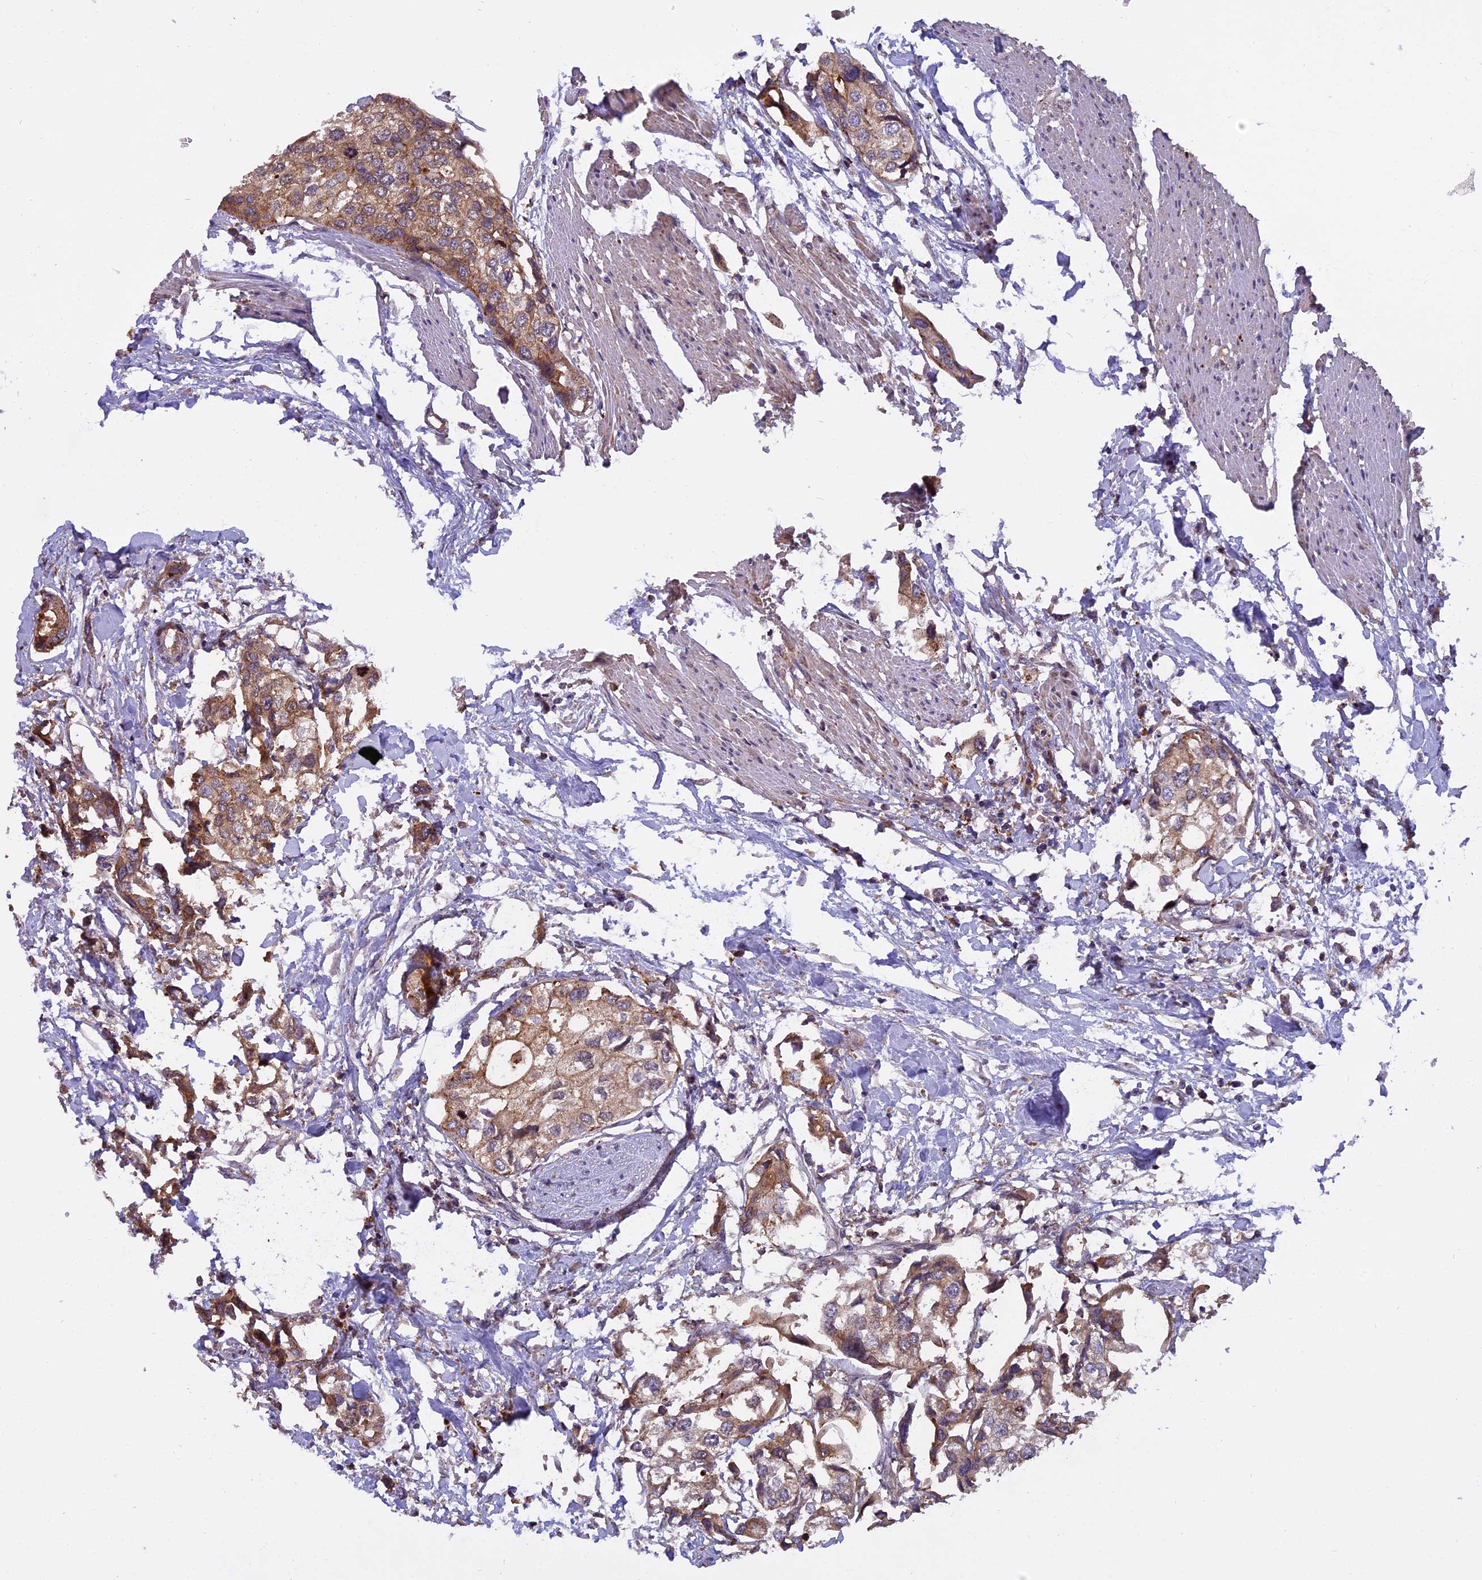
{"staining": {"intensity": "moderate", "quantity": ">75%", "location": "cytoplasmic/membranous"}, "tissue": "urothelial cancer", "cell_type": "Tumor cells", "image_type": "cancer", "snomed": [{"axis": "morphology", "description": "Urothelial carcinoma, High grade"}, {"axis": "topography", "description": "Urinary bladder"}], "caption": "Protein expression analysis of urothelial cancer reveals moderate cytoplasmic/membranous expression in about >75% of tumor cells.", "gene": "CHMP2A", "patient": {"sex": "male", "age": 64}}